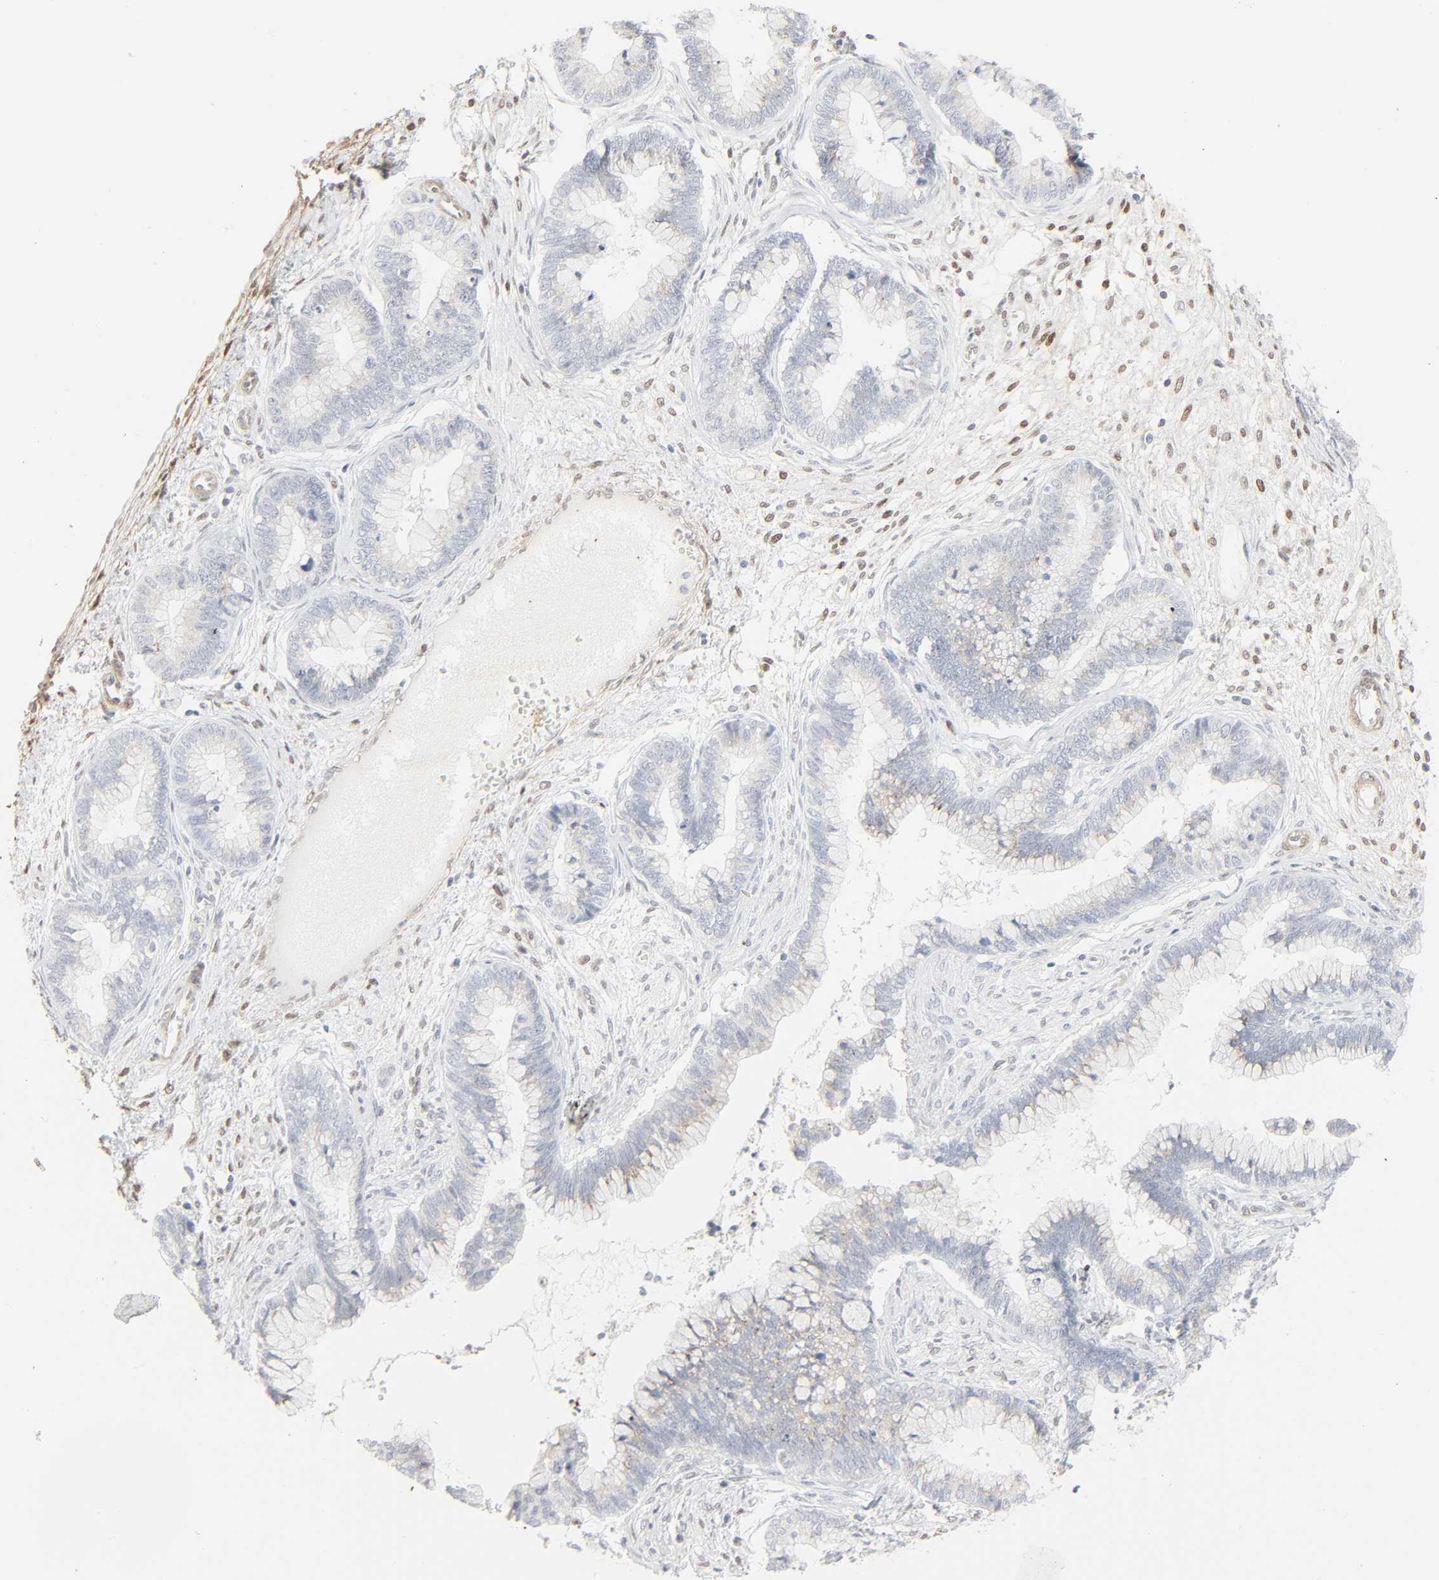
{"staining": {"intensity": "moderate", "quantity": "<25%", "location": "cytoplasmic/membranous"}, "tissue": "cervical cancer", "cell_type": "Tumor cells", "image_type": "cancer", "snomed": [{"axis": "morphology", "description": "Adenocarcinoma, NOS"}, {"axis": "topography", "description": "Cervix"}], "caption": "Cervical cancer (adenocarcinoma) stained for a protein demonstrates moderate cytoplasmic/membranous positivity in tumor cells.", "gene": "ZBTB16", "patient": {"sex": "female", "age": 44}}